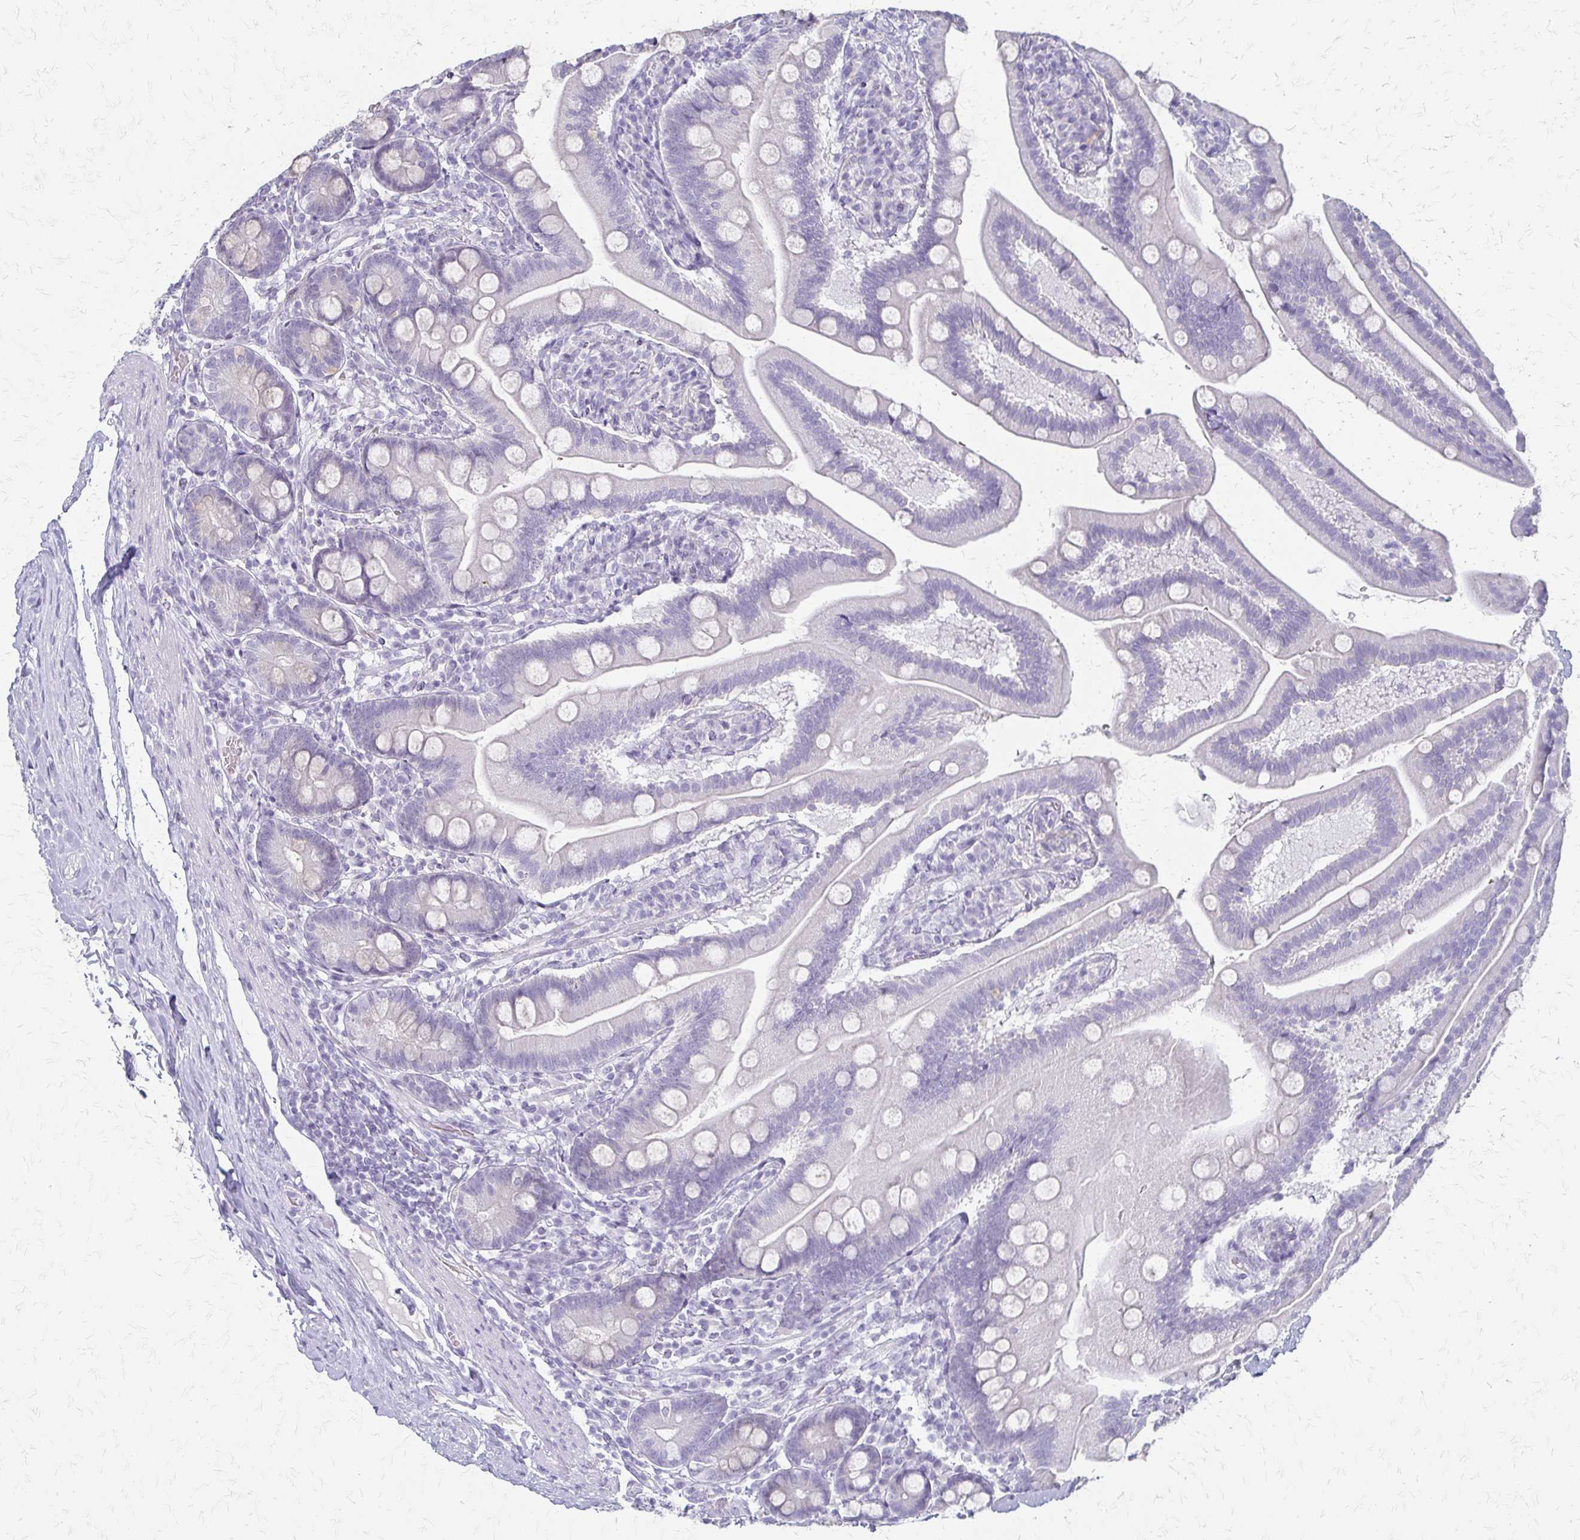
{"staining": {"intensity": "negative", "quantity": "none", "location": "none"}, "tissue": "duodenum", "cell_type": "Glandular cells", "image_type": "normal", "snomed": [{"axis": "morphology", "description": "Normal tissue, NOS"}, {"axis": "topography", "description": "Duodenum"}], "caption": "An image of human duodenum is negative for staining in glandular cells. (IHC, brightfield microscopy, high magnification).", "gene": "ACP5", "patient": {"sex": "female", "age": 67}}